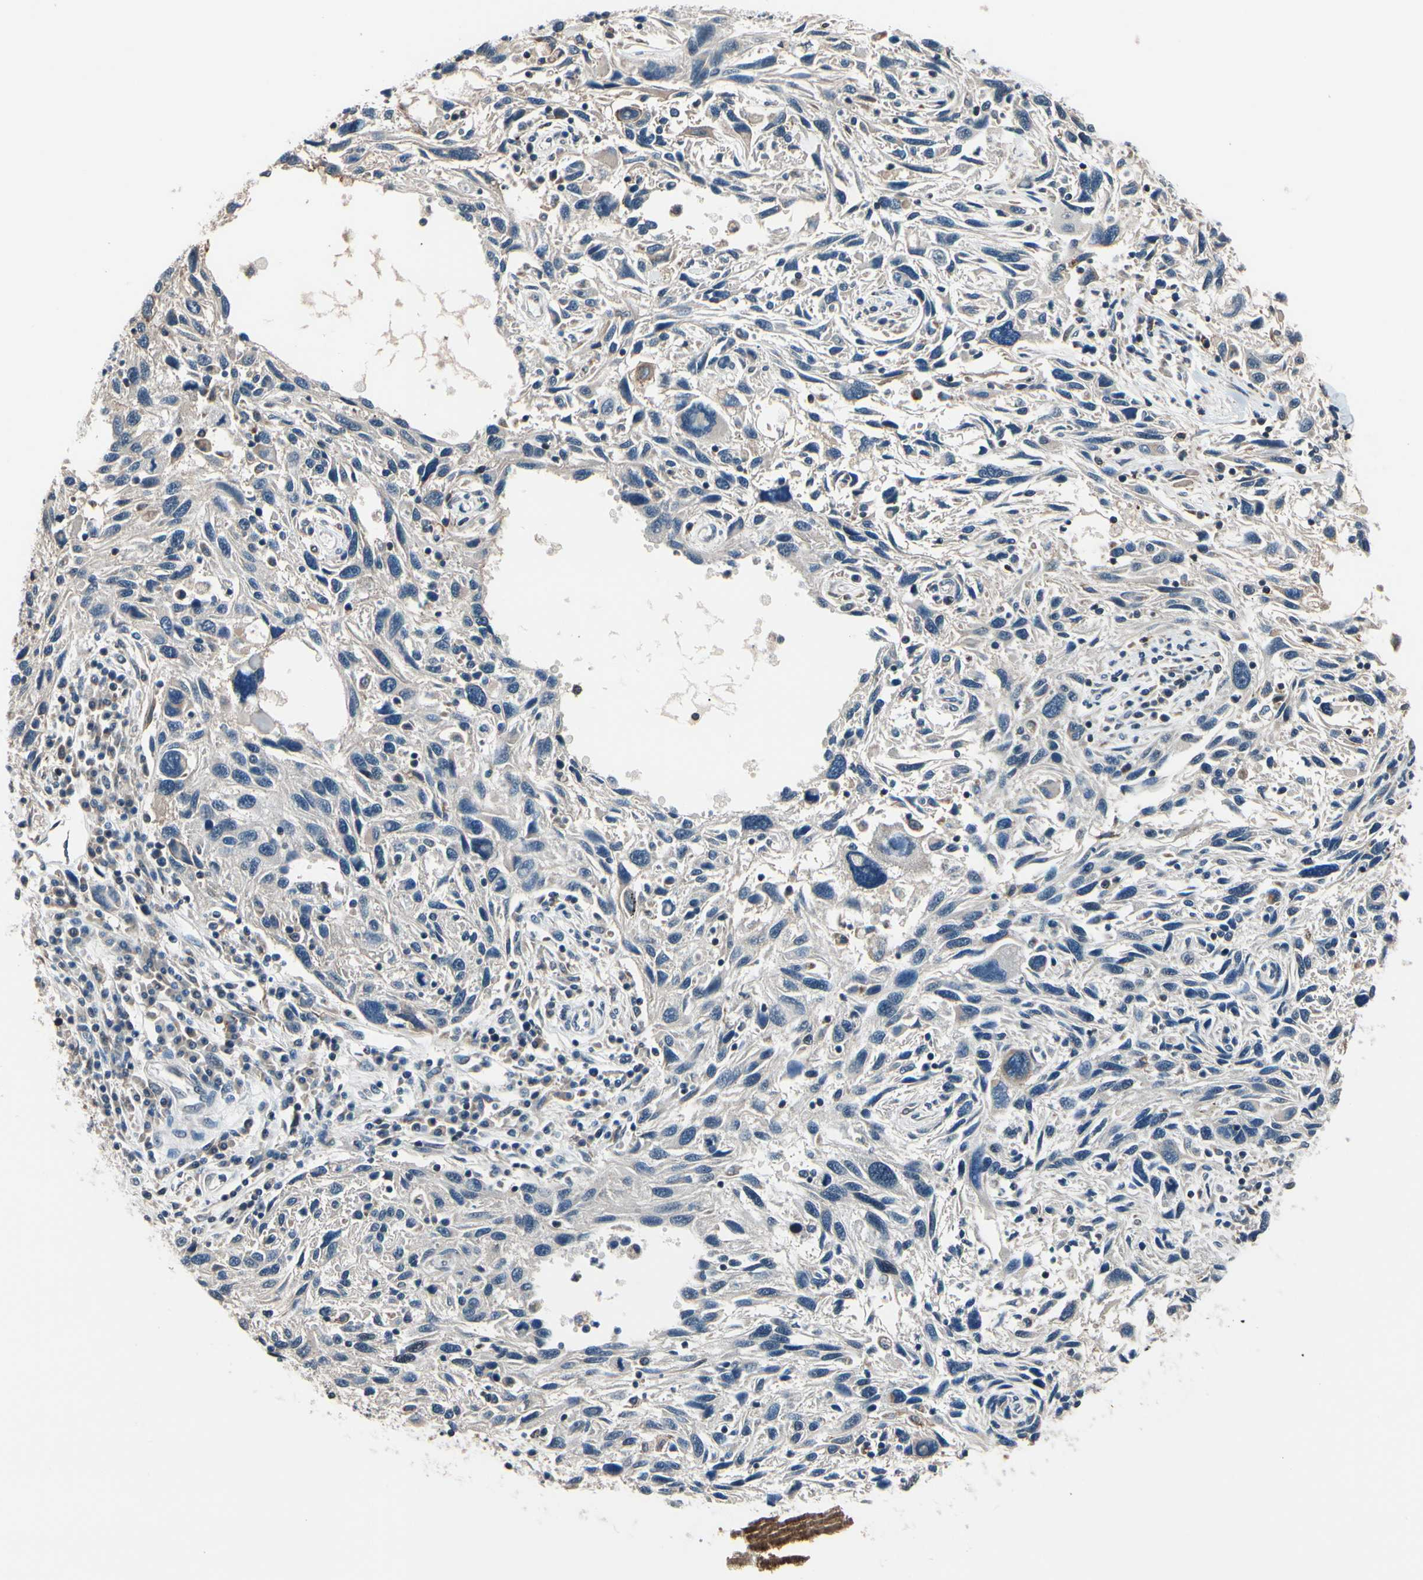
{"staining": {"intensity": "negative", "quantity": "none", "location": "none"}, "tissue": "melanoma", "cell_type": "Tumor cells", "image_type": "cancer", "snomed": [{"axis": "morphology", "description": "Malignant melanoma, NOS"}, {"axis": "topography", "description": "Skin"}], "caption": "Protein analysis of malignant melanoma demonstrates no significant expression in tumor cells.", "gene": "TMEM176A", "patient": {"sex": "male", "age": 53}}